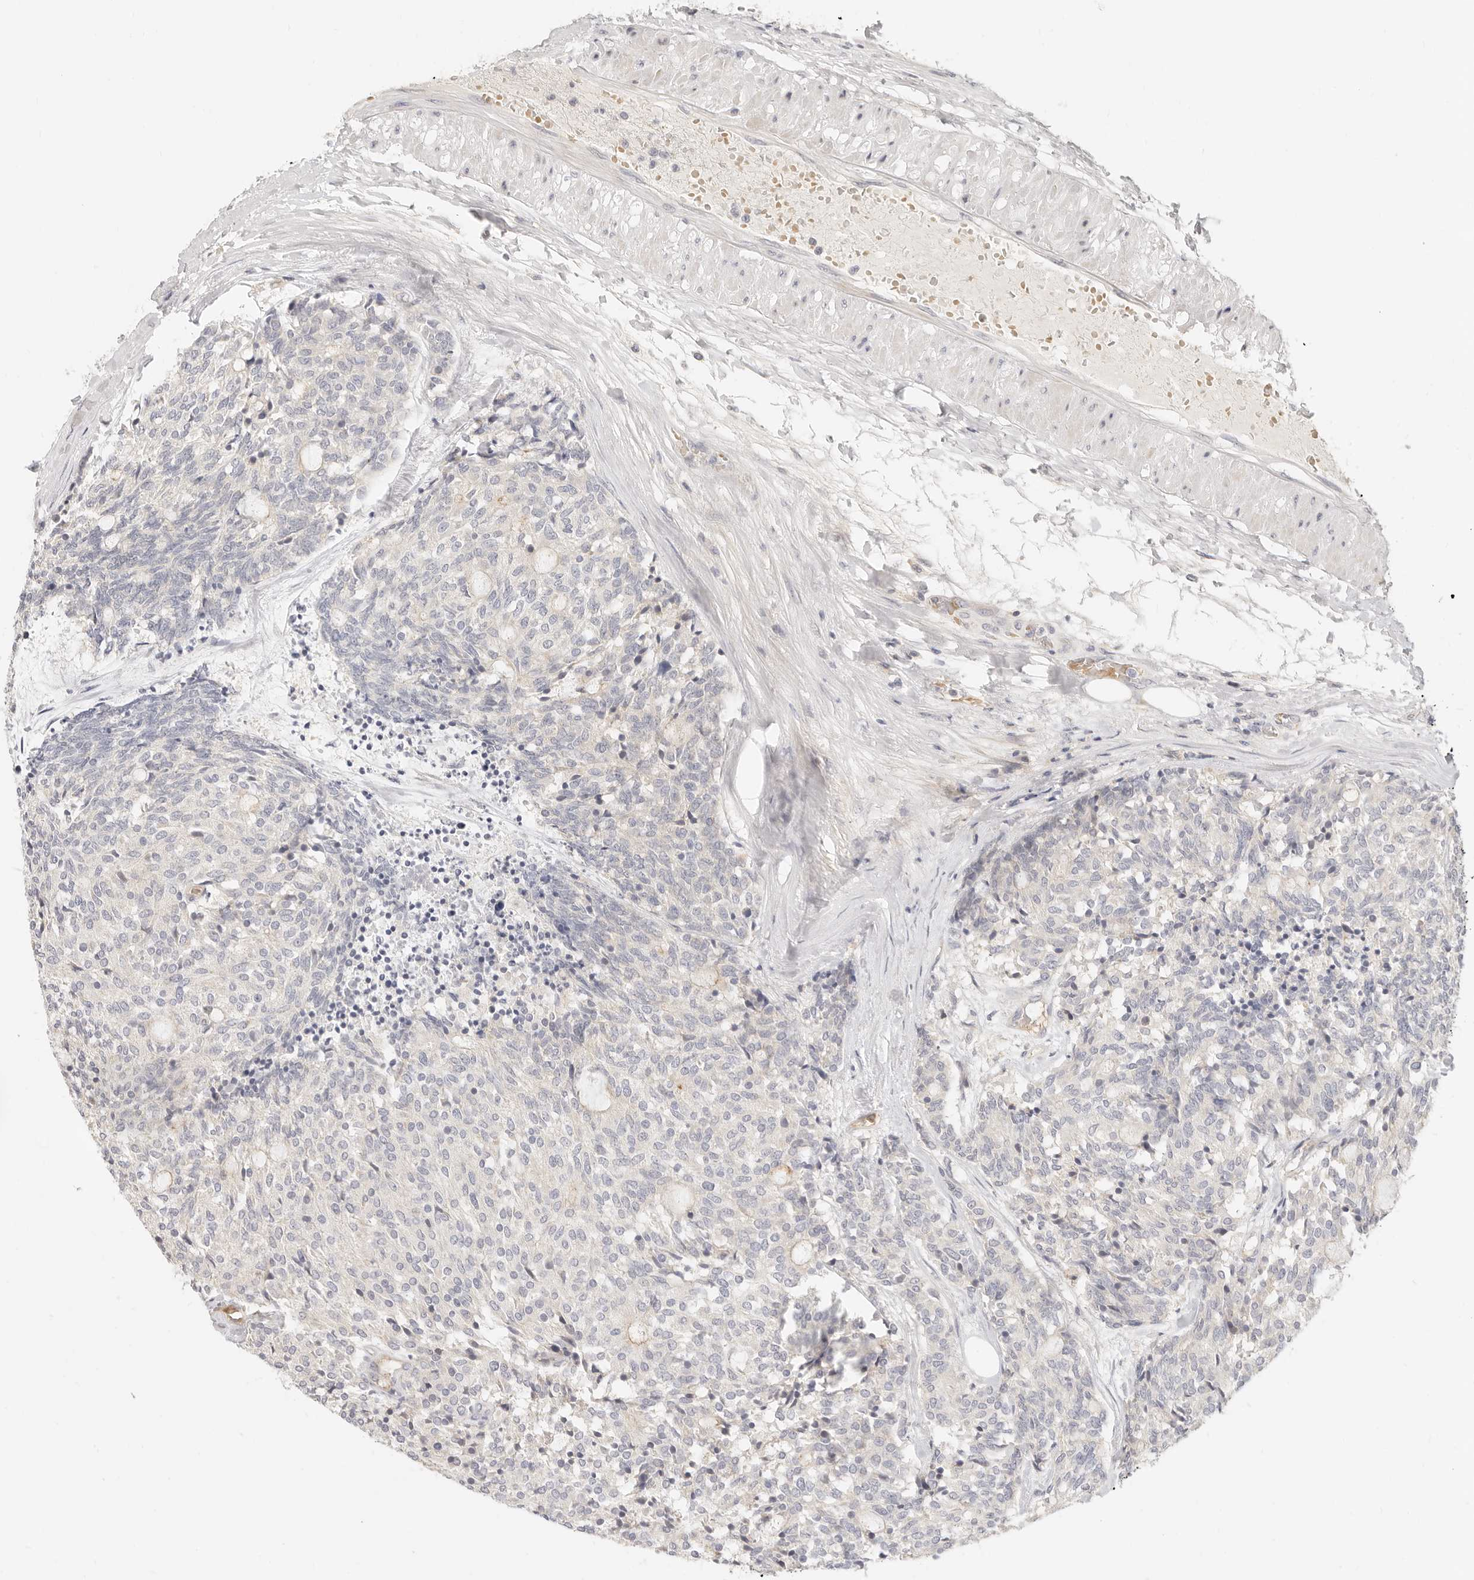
{"staining": {"intensity": "negative", "quantity": "none", "location": "none"}, "tissue": "carcinoid", "cell_type": "Tumor cells", "image_type": "cancer", "snomed": [{"axis": "morphology", "description": "Carcinoid, malignant, NOS"}, {"axis": "topography", "description": "Pancreas"}], "caption": "Protein analysis of carcinoid exhibits no significant expression in tumor cells. The staining was performed using DAB (3,3'-diaminobenzidine) to visualize the protein expression in brown, while the nuclei were stained in blue with hematoxylin (Magnification: 20x).", "gene": "LTB4R2", "patient": {"sex": "female", "age": 54}}